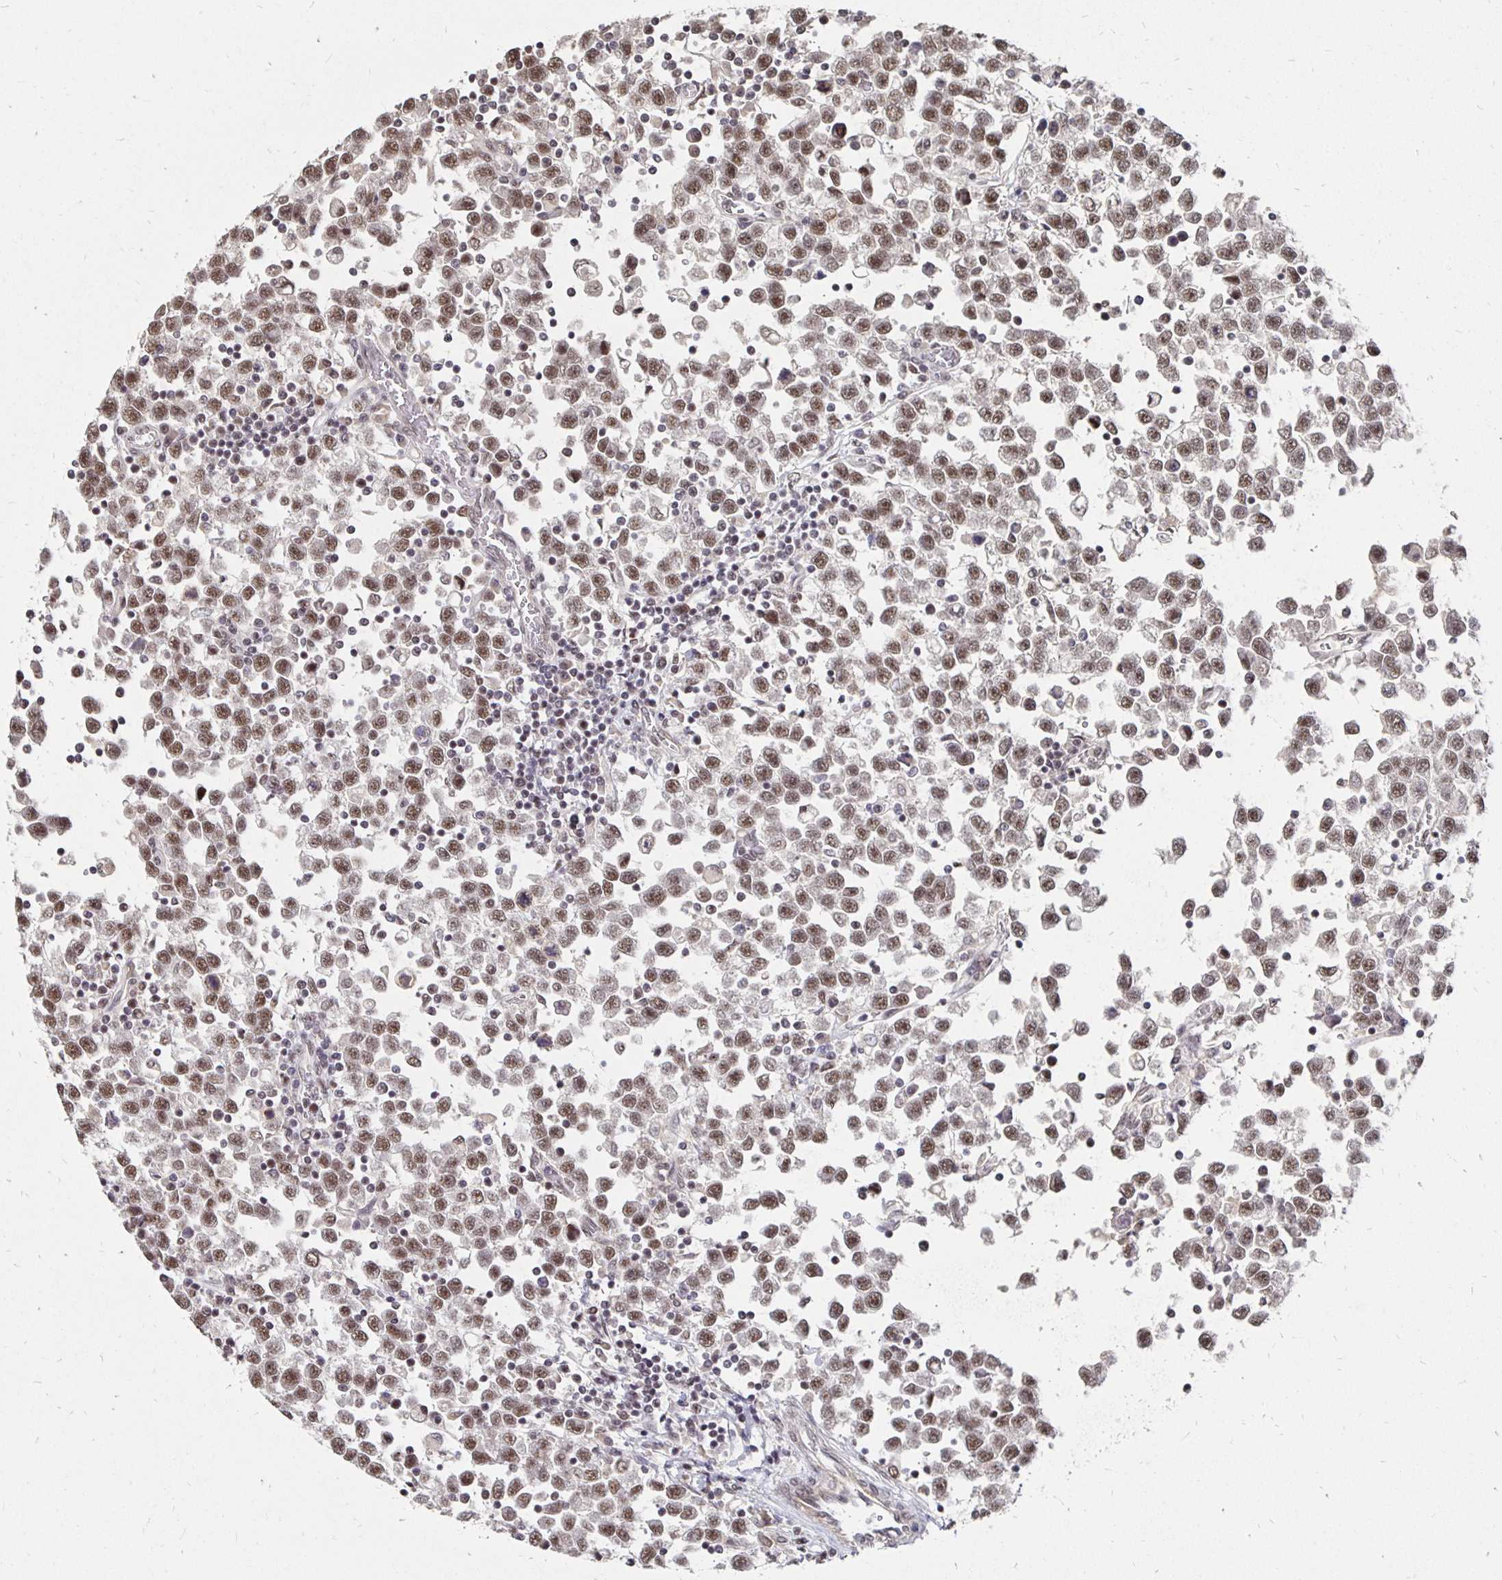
{"staining": {"intensity": "moderate", "quantity": ">75%", "location": "nuclear"}, "tissue": "testis cancer", "cell_type": "Tumor cells", "image_type": "cancer", "snomed": [{"axis": "morphology", "description": "Seminoma, NOS"}, {"axis": "topography", "description": "Testis"}], "caption": "Moderate nuclear staining is identified in approximately >75% of tumor cells in testis cancer.", "gene": "CLASRP", "patient": {"sex": "male", "age": 34}}